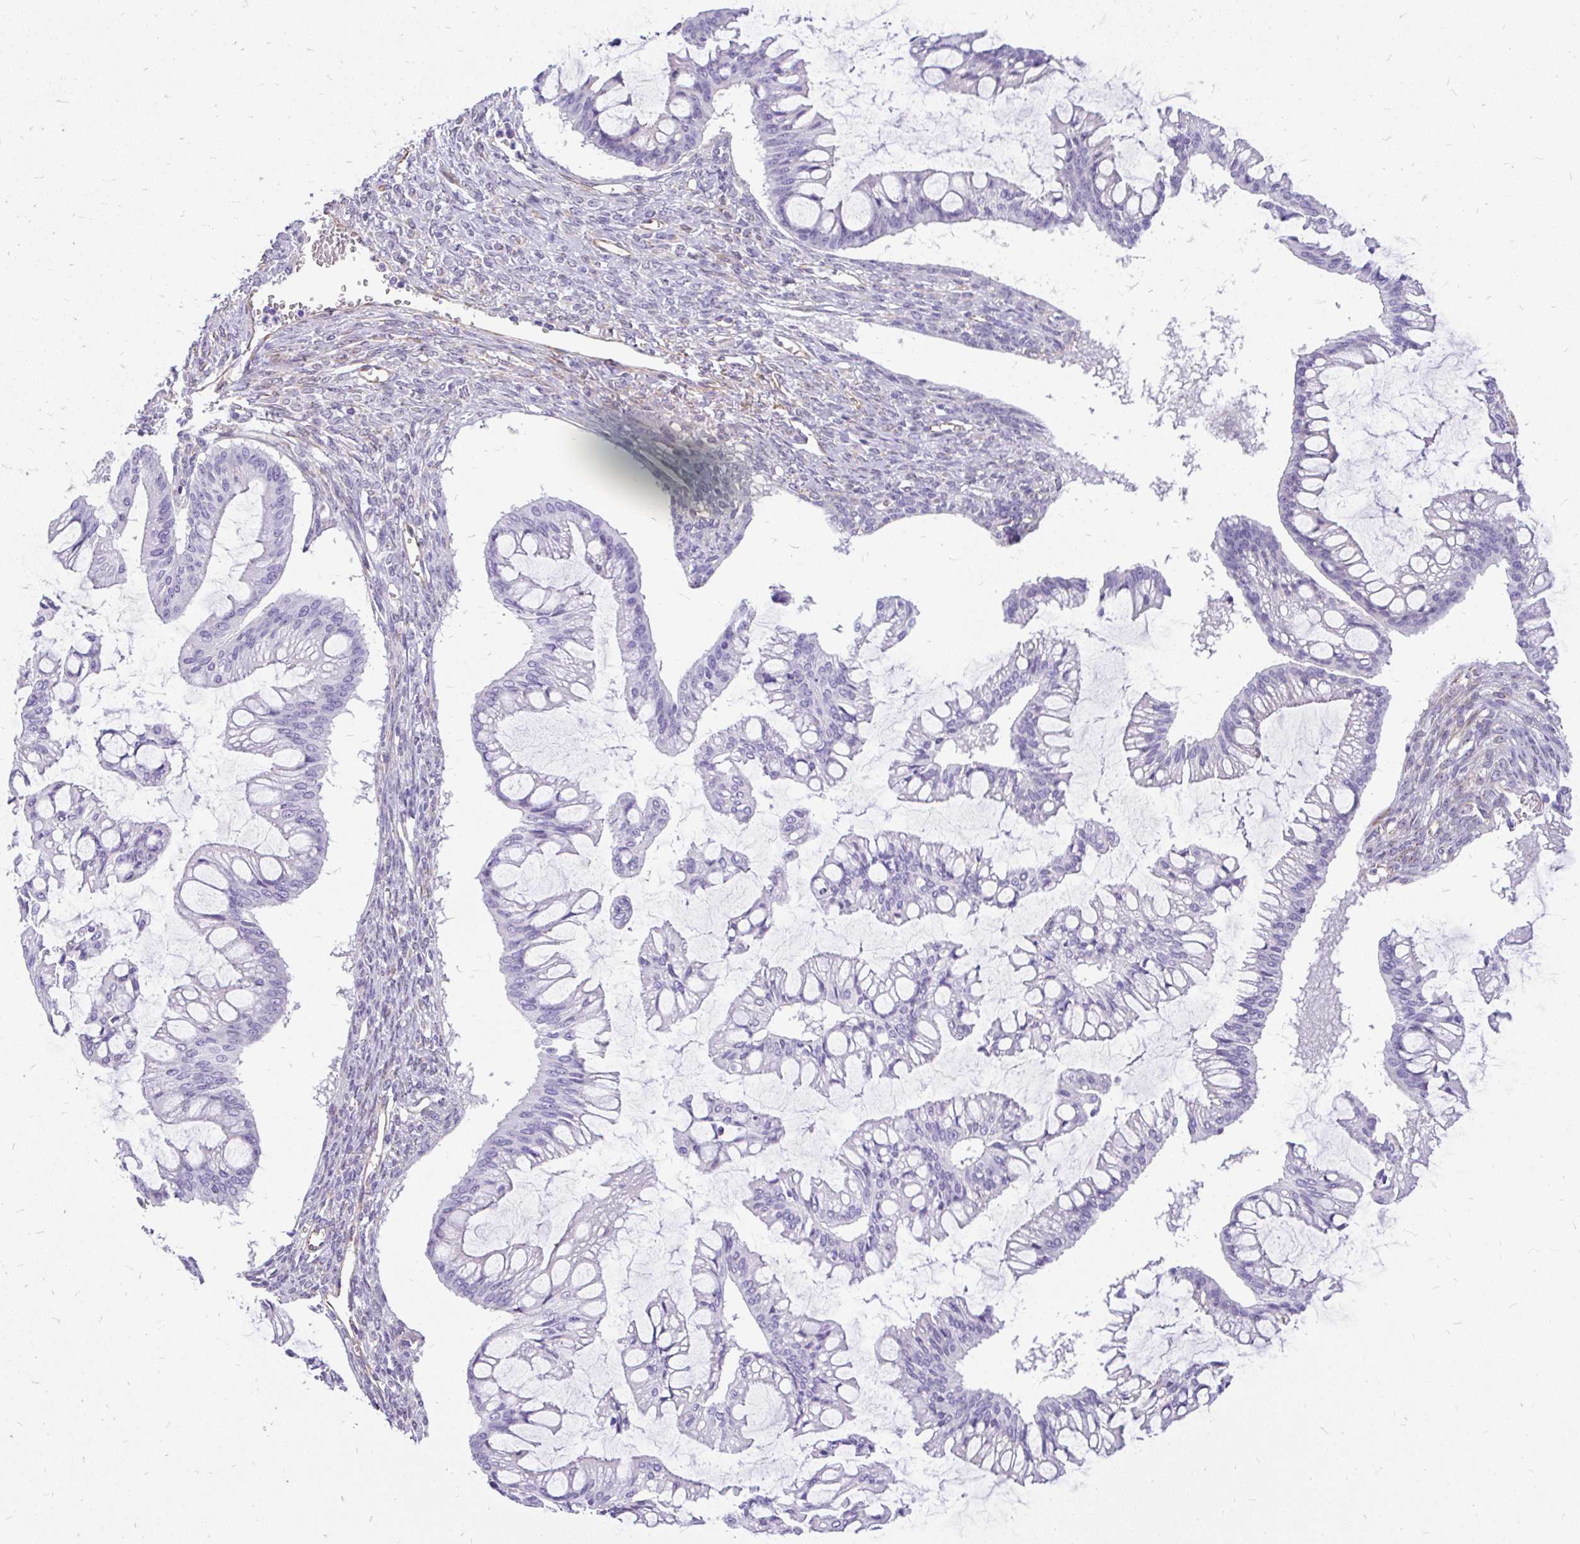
{"staining": {"intensity": "negative", "quantity": "none", "location": "none"}, "tissue": "ovarian cancer", "cell_type": "Tumor cells", "image_type": "cancer", "snomed": [{"axis": "morphology", "description": "Cystadenocarcinoma, mucinous, NOS"}, {"axis": "topography", "description": "Ovary"}], "caption": "Mucinous cystadenocarcinoma (ovarian) was stained to show a protein in brown. There is no significant positivity in tumor cells. The staining was performed using DAB to visualize the protein expression in brown, while the nuclei were stained in blue with hematoxylin (Magnification: 20x).", "gene": "FAM83C", "patient": {"sex": "female", "age": 73}}